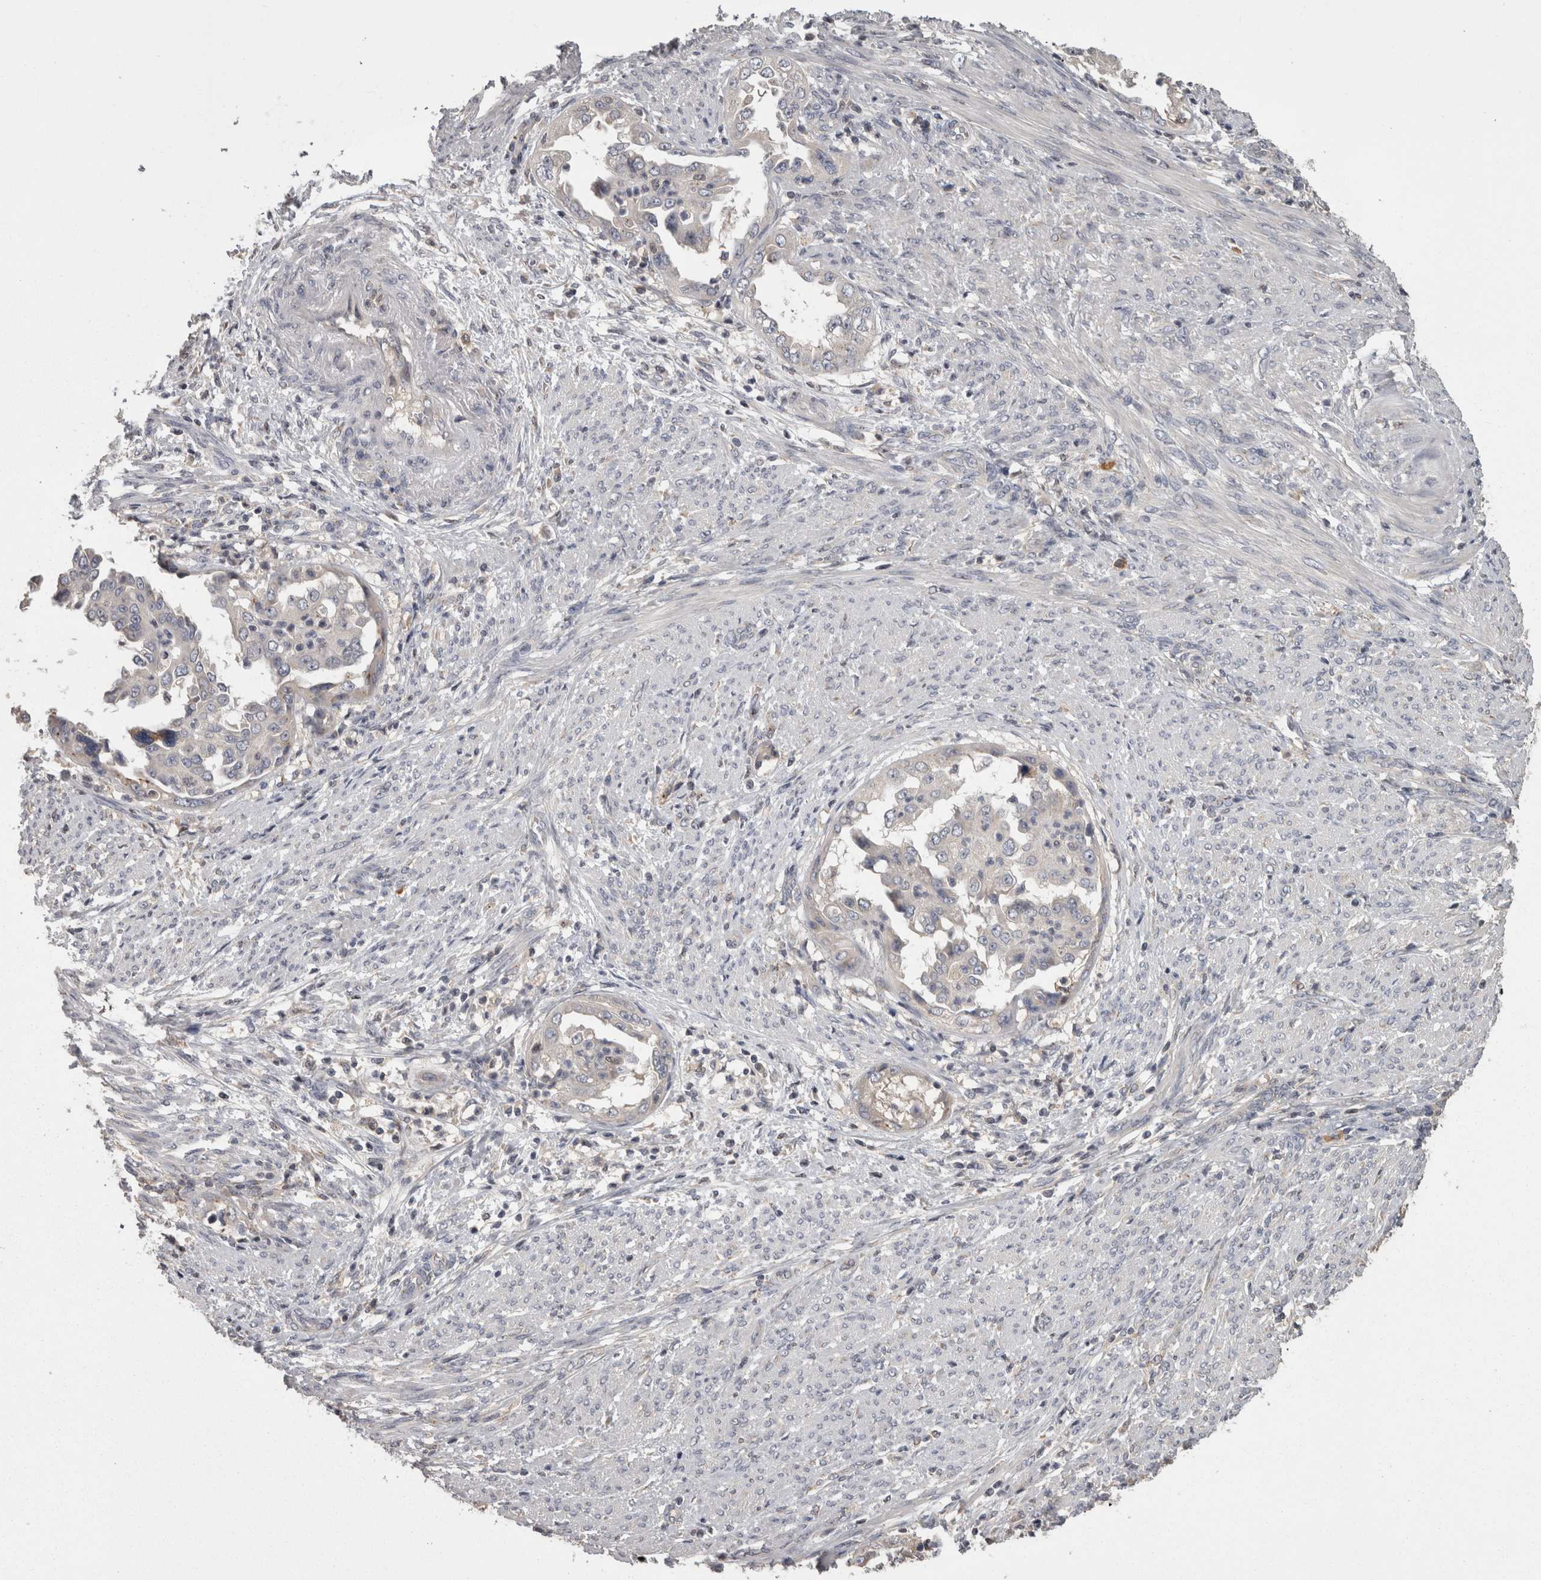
{"staining": {"intensity": "negative", "quantity": "none", "location": "none"}, "tissue": "endometrial cancer", "cell_type": "Tumor cells", "image_type": "cancer", "snomed": [{"axis": "morphology", "description": "Adenocarcinoma, NOS"}, {"axis": "topography", "description": "Endometrium"}], "caption": "Endometrial adenocarcinoma was stained to show a protein in brown. There is no significant expression in tumor cells.", "gene": "PCM1", "patient": {"sex": "female", "age": 85}}